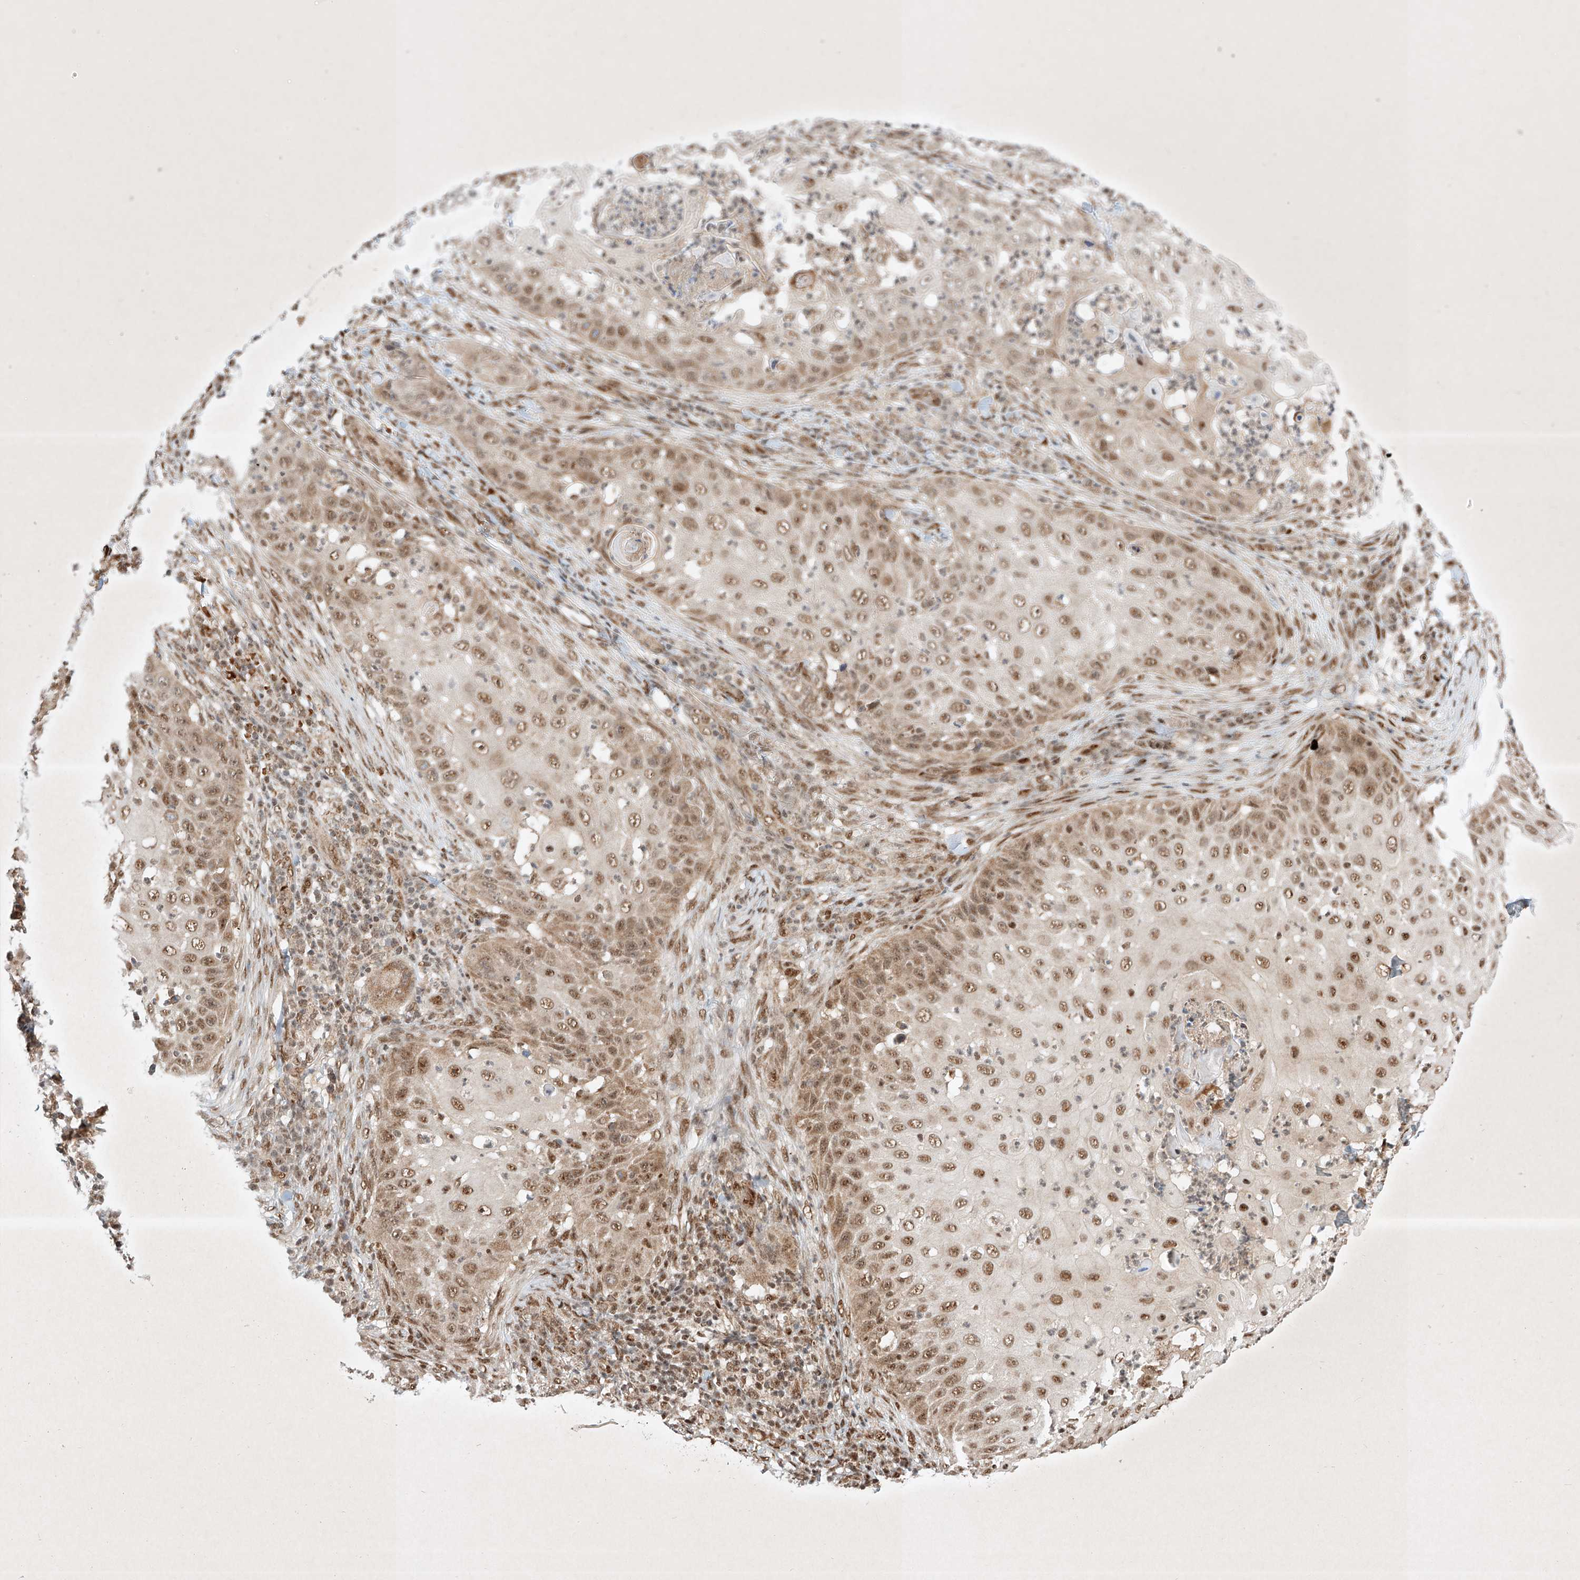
{"staining": {"intensity": "weak", "quantity": ">75%", "location": "cytoplasmic/membranous,nuclear"}, "tissue": "skin cancer", "cell_type": "Tumor cells", "image_type": "cancer", "snomed": [{"axis": "morphology", "description": "Squamous cell carcinoma, NOS"}, {"axis": "topography", "description": "Skin"}], "caption": "This photomicrograph demonstrates immunohistochemistry (IHC) staining of human skin cancer (squamous cell carcinoma), with low weak cytoplasmic/membranous and nuclear staining in about >75% of tumor cells.", "gene": "EPG5", "patient": {"sex": "female", "age": 44}}